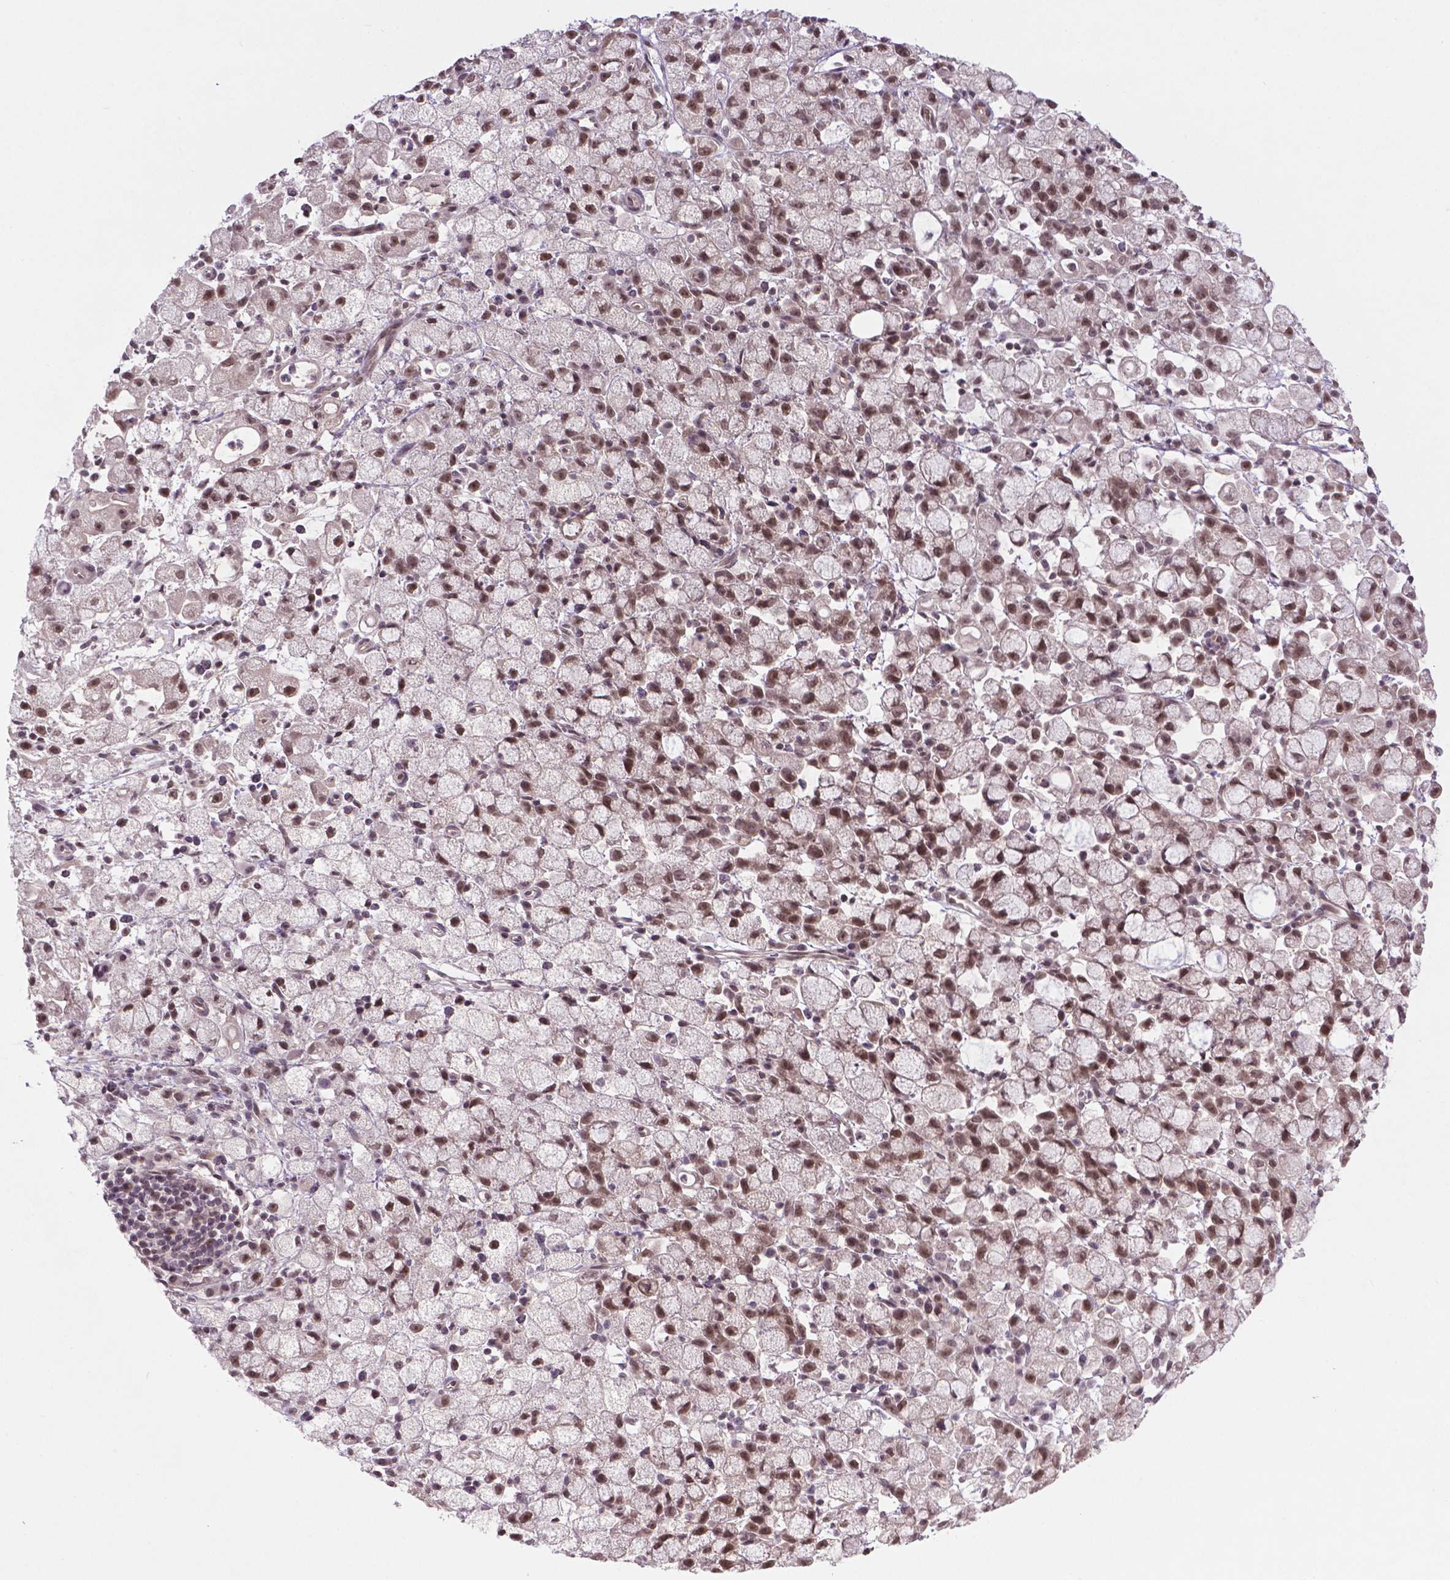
{"staining": {"intensity": "moderate", "quantity": ">75%", "location": "nuclear"}, "tissue": "stomach cancer", "cell_type": "Tumor cells", "image_type": "cancer", "snomed": [{"axis": "morphology", "description": "Adenocarcinoma, NOS"}, {"axis": "topography", "description": "Stomach"}], "caption": "Immunohistochemistry image of neoplastic tissue: stomach cancer stained using immunohistochemistry shows medium levels of moderate protein expression localized specifically in the nuclear of tumor cells, appearing as a nuclear brown color.", "gene": "ANKRD54", "patient": {"sex": "male", "age": 58}}